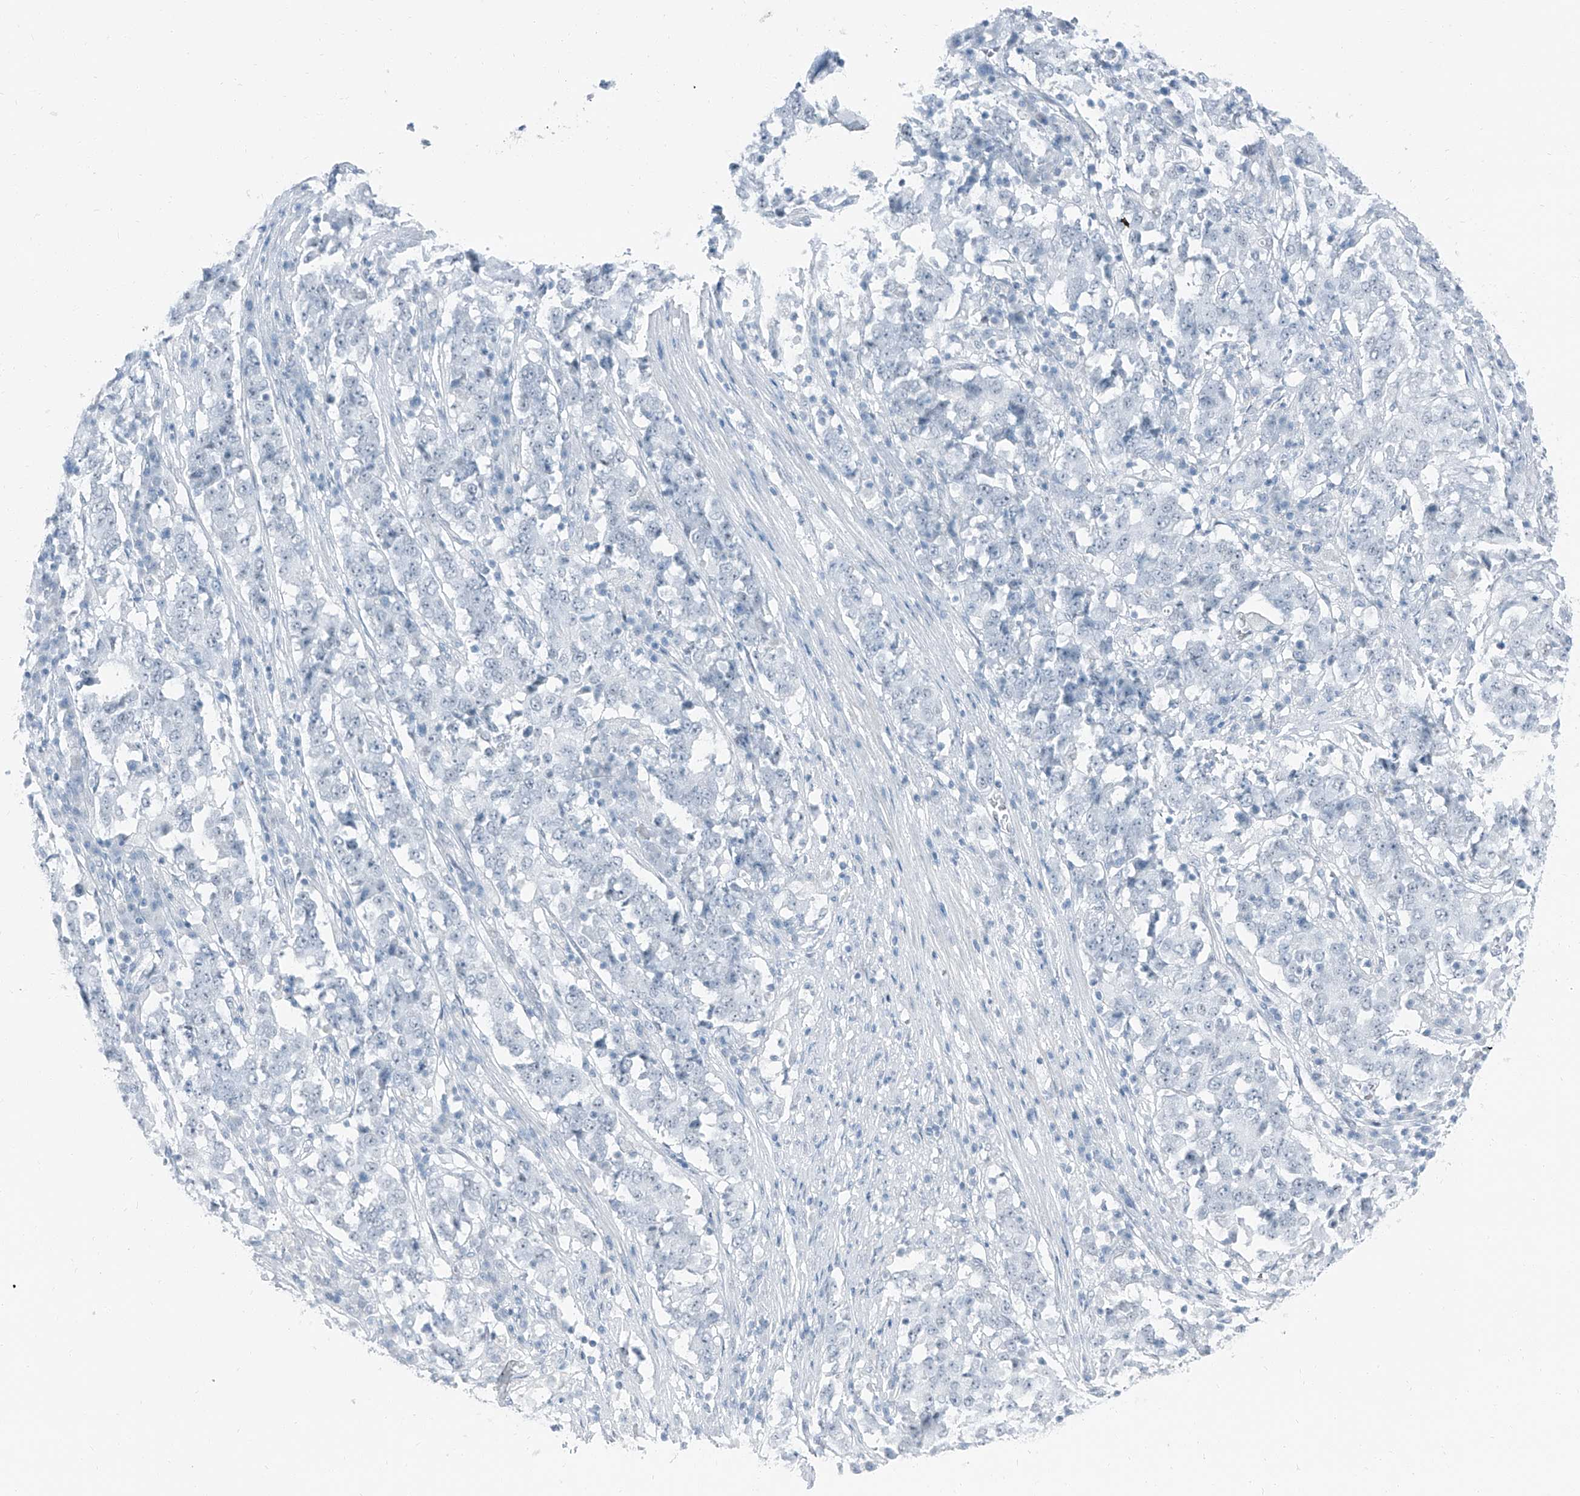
{"staining": {"intensity": "negative", "quantity": "none", "location": "none"}, "tissue": "stomach cancer", "cell_type": "Tumor cells", "image_type": "cancer", "snomed": [{"axis": "morphology", "description": "Adenocarcinoma, NOS"}, {"axis": "topography", "description": "Stomach"}], "caption": "Stomach cancer was stained to show a protein in brown. There is no significant positivity in tumor cells. (Stains: DAB immunohistochemistry with hematoxylin counter stain, Microscopy: brightfield microscopy at high magnification).", "gene": "RGN", "patient": {"sex": "male", "age": 59}}